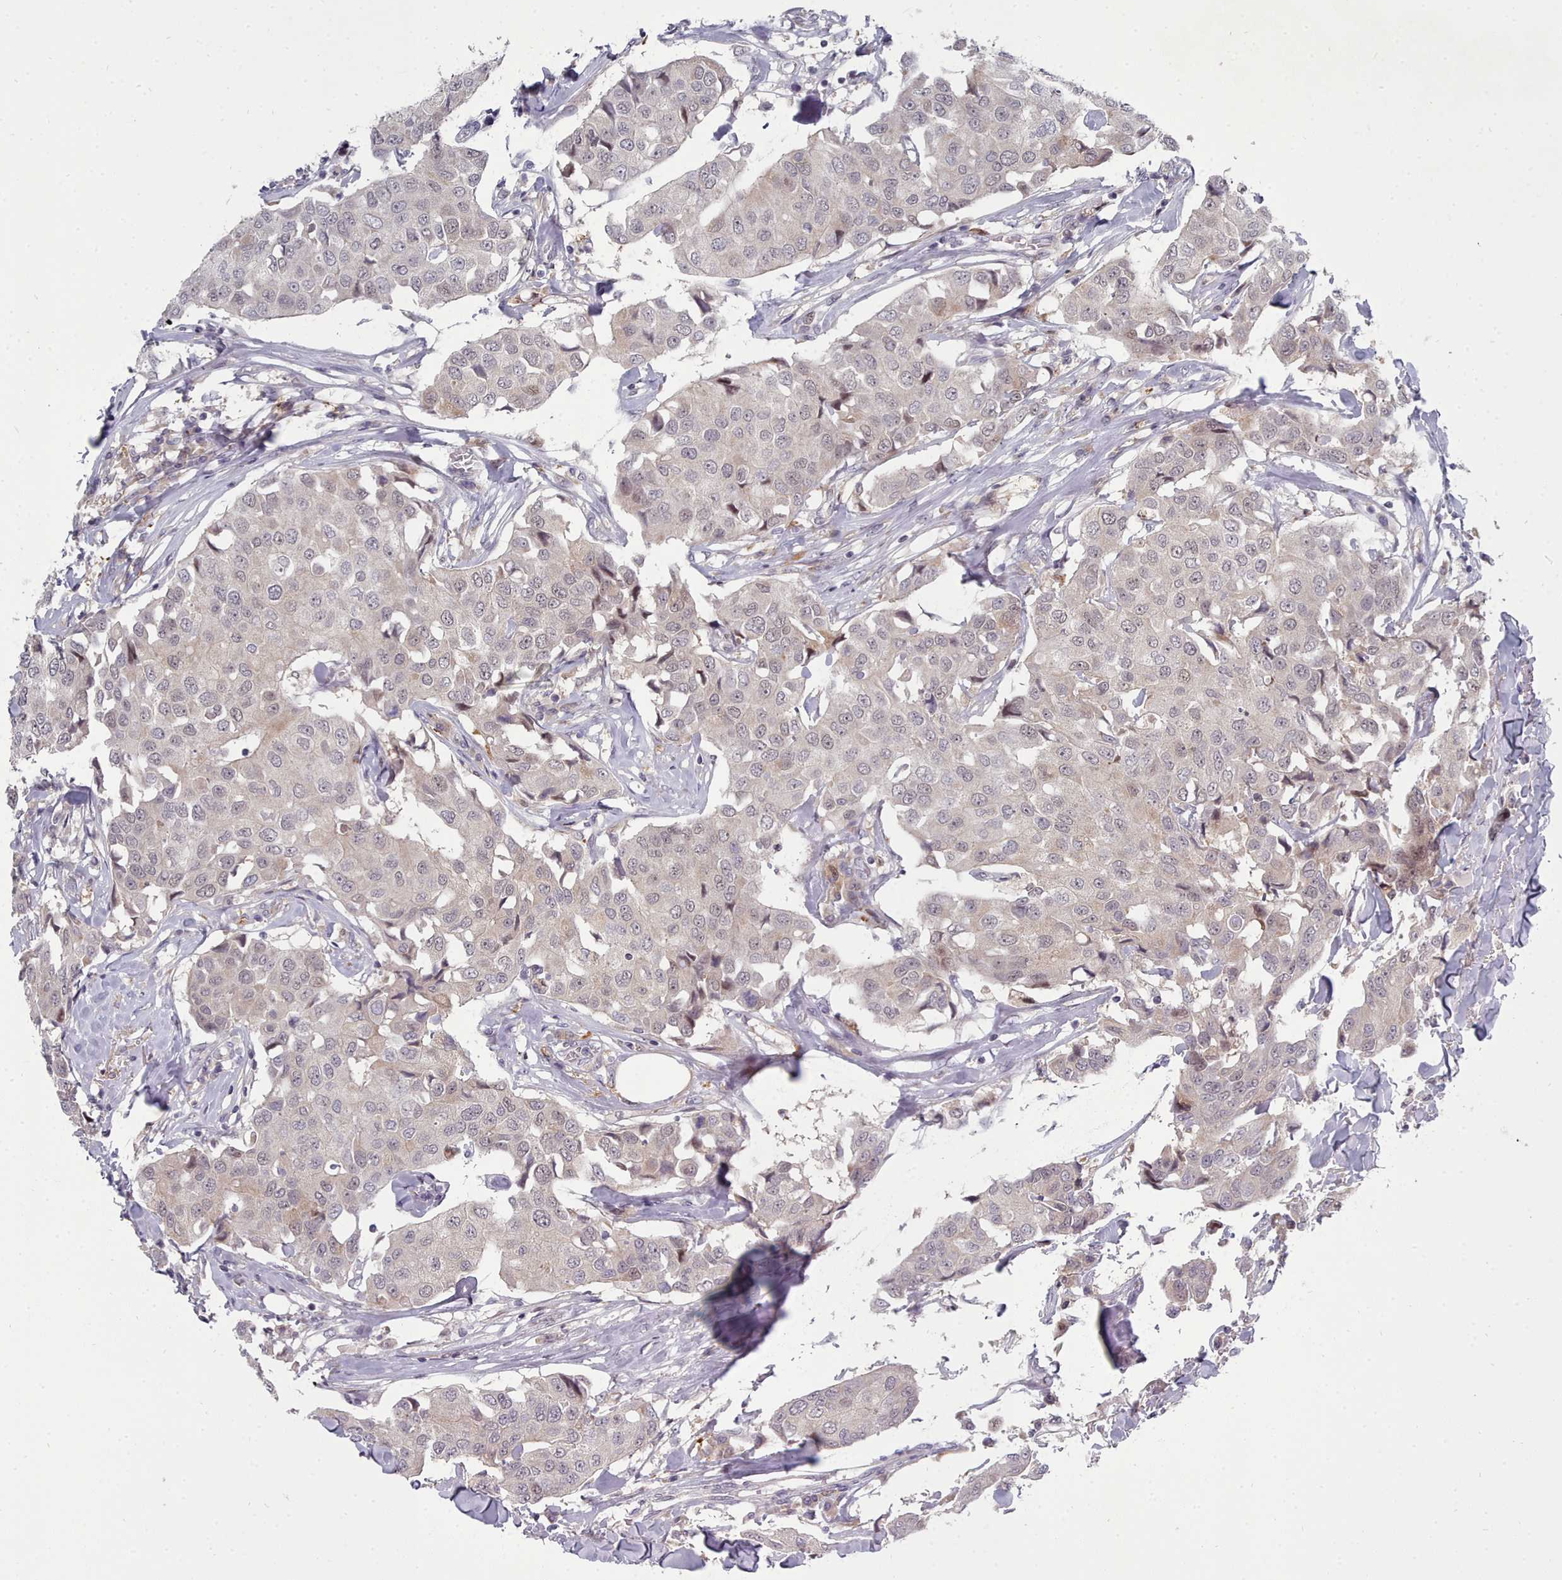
{"staining": {"intensity": "weak", "quantity": "25%-75%", "location": "cytoplasmic/membranous,nuclear"}, "tissue": "breast cancer", "cell_type": "Tumor cells", "image_type": "cancer", "snomed": [{"axis": "morphology", "description": "Duct carcinoma"}, {"axis": "topography", "description": "Breast"}], "caption": "The immunohistochemical stain highlights weak cytoplasmic/membranous and nuclear staining in tumor cells of breast cancer (infiltrating ductal carcinoma) tissue.", "gene": "GINS1", "patient": {"sex": "female", "age": 80}}